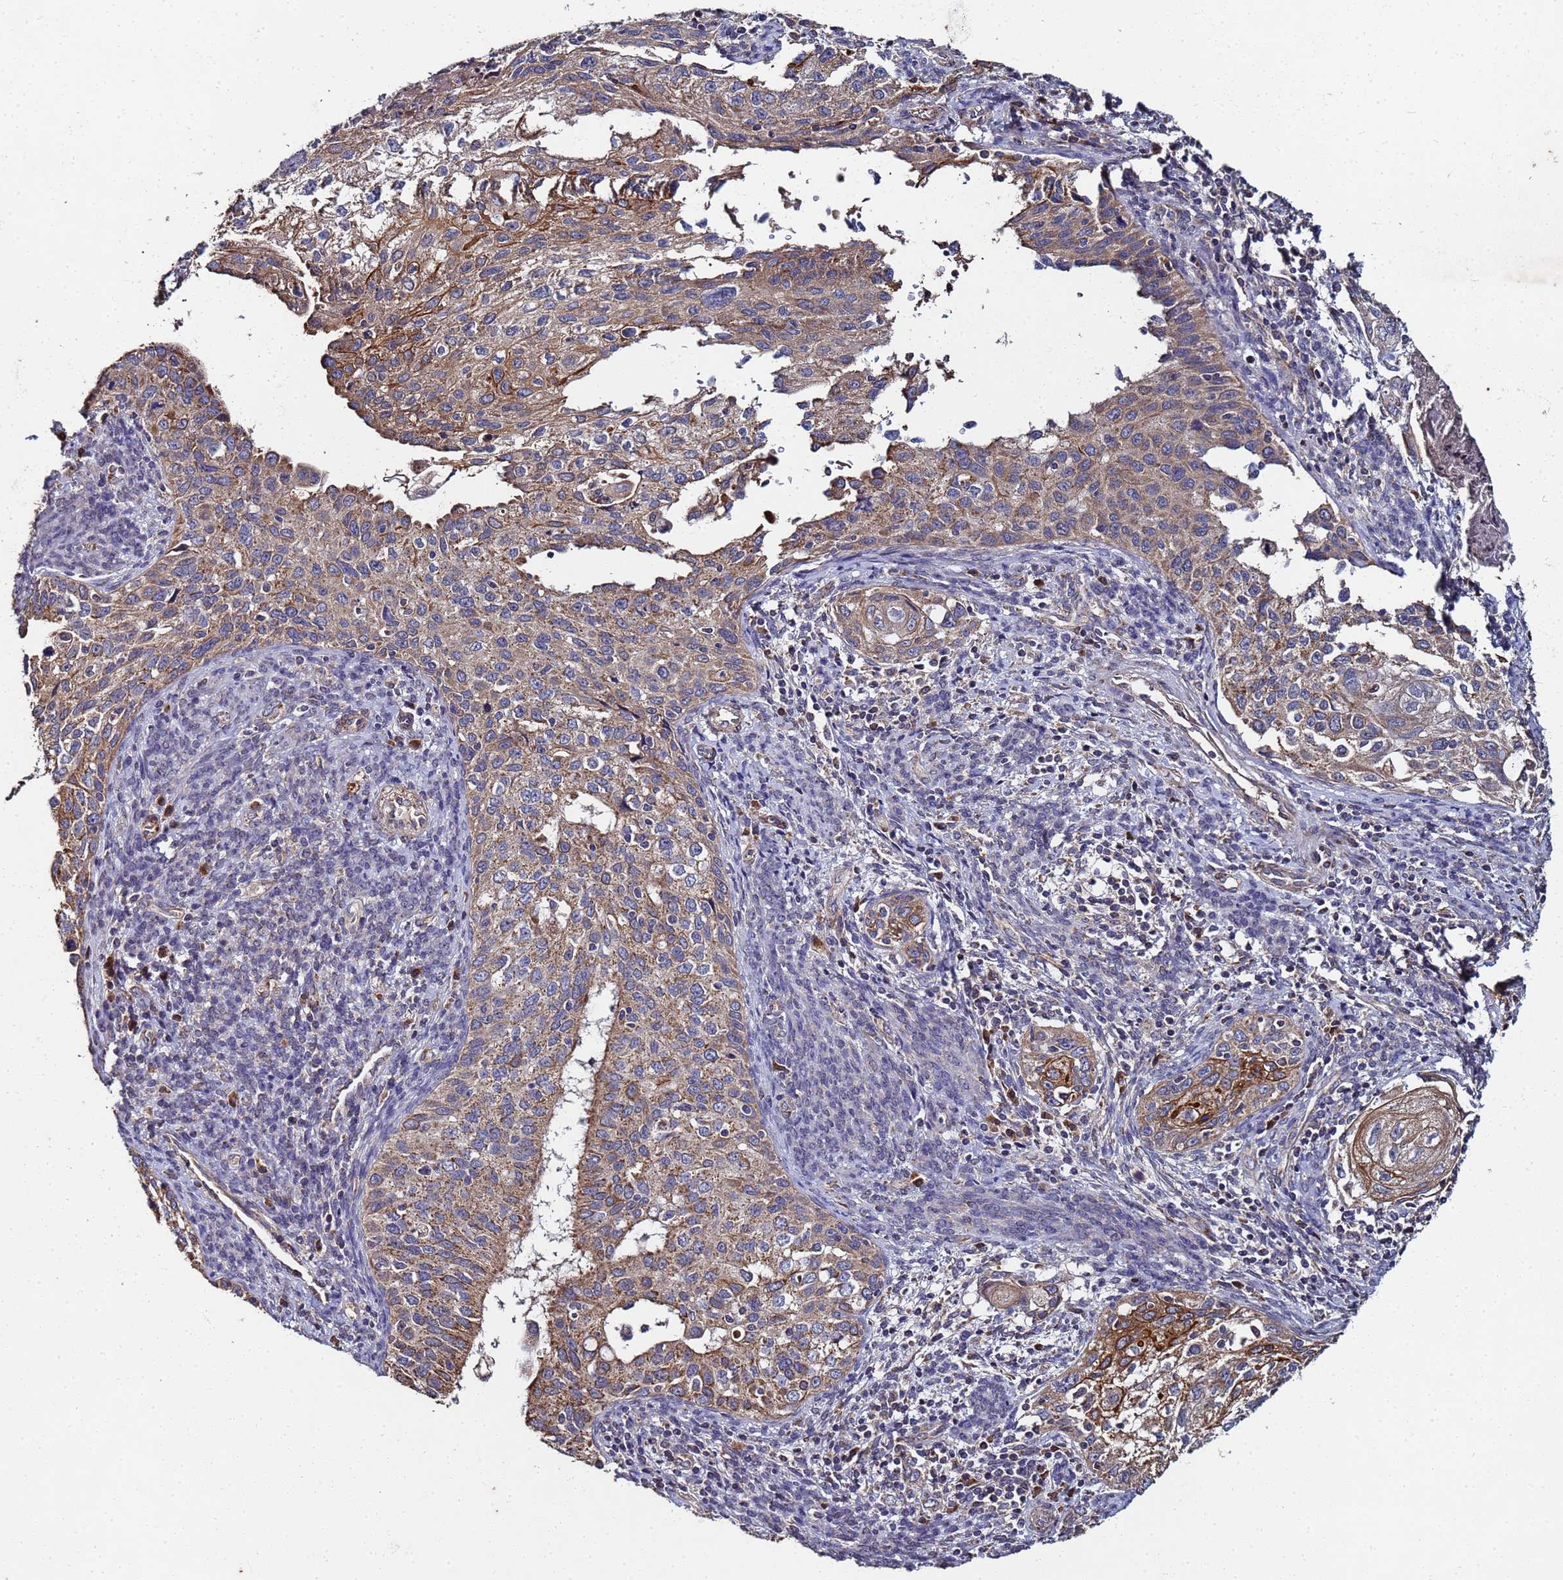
{"staining": {"intensity": "moderate", "quantity": ">75%", "location": "cytoplasmic/membranous"}, "tissue": "cervical cancer", "cell_type": "Tumor cells", "image_type": "cancer", "snomed": [{"axis": "morphology", "description": "Squamous cell carcinoma, NOS"}, {"axis": "topography", "description": "Cervix"}], "caption": "Cervical cancer tissue reveals moderate cytoplasmic/membranous positivity in approximately >75% of tumor cells, visualized by immunohistochemistry.", "gene": "C5orf34", "patient": {"sex": "female", "age": 67}}